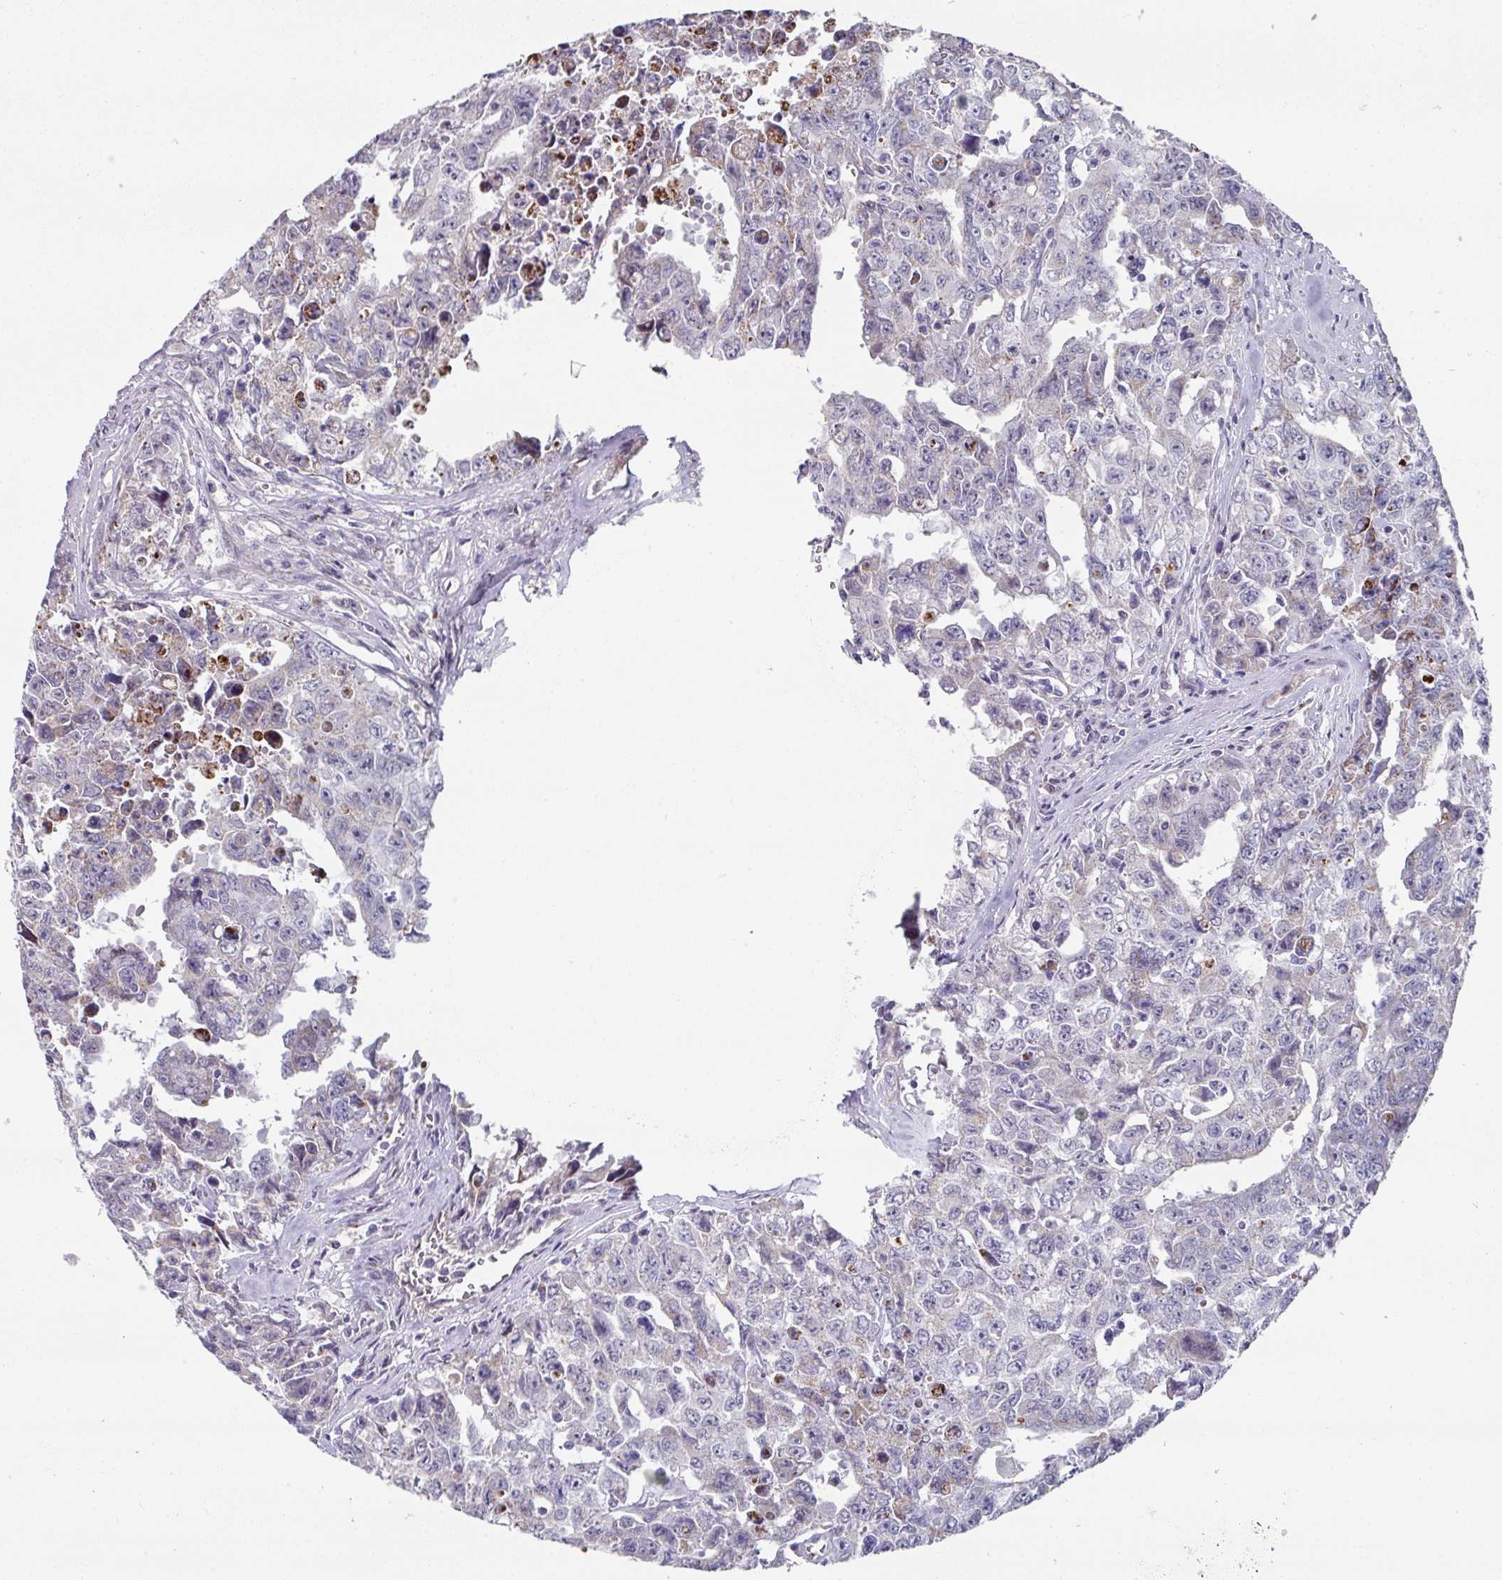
{"staining": {"intensity": "negative", "quantity": "none", "location": "none"}, "tissue": "testis cancer", "cell_type": "Tumor cells", "image_type": "cancer", "snomed": [{"axis": "morphology", "description": "Carcinoma, Embryonal, NOS"}, {"axis": "topography", "description": "Testis"}], "caption": "A high-resolution photomicrograph shows immunohistochemistry (IHC) staining of embryonal carcinoma (testis), which exhibits no significant staining in tumor cells.", "gene": "CBX7", "patient": {"sex": "male", "age": 24}}